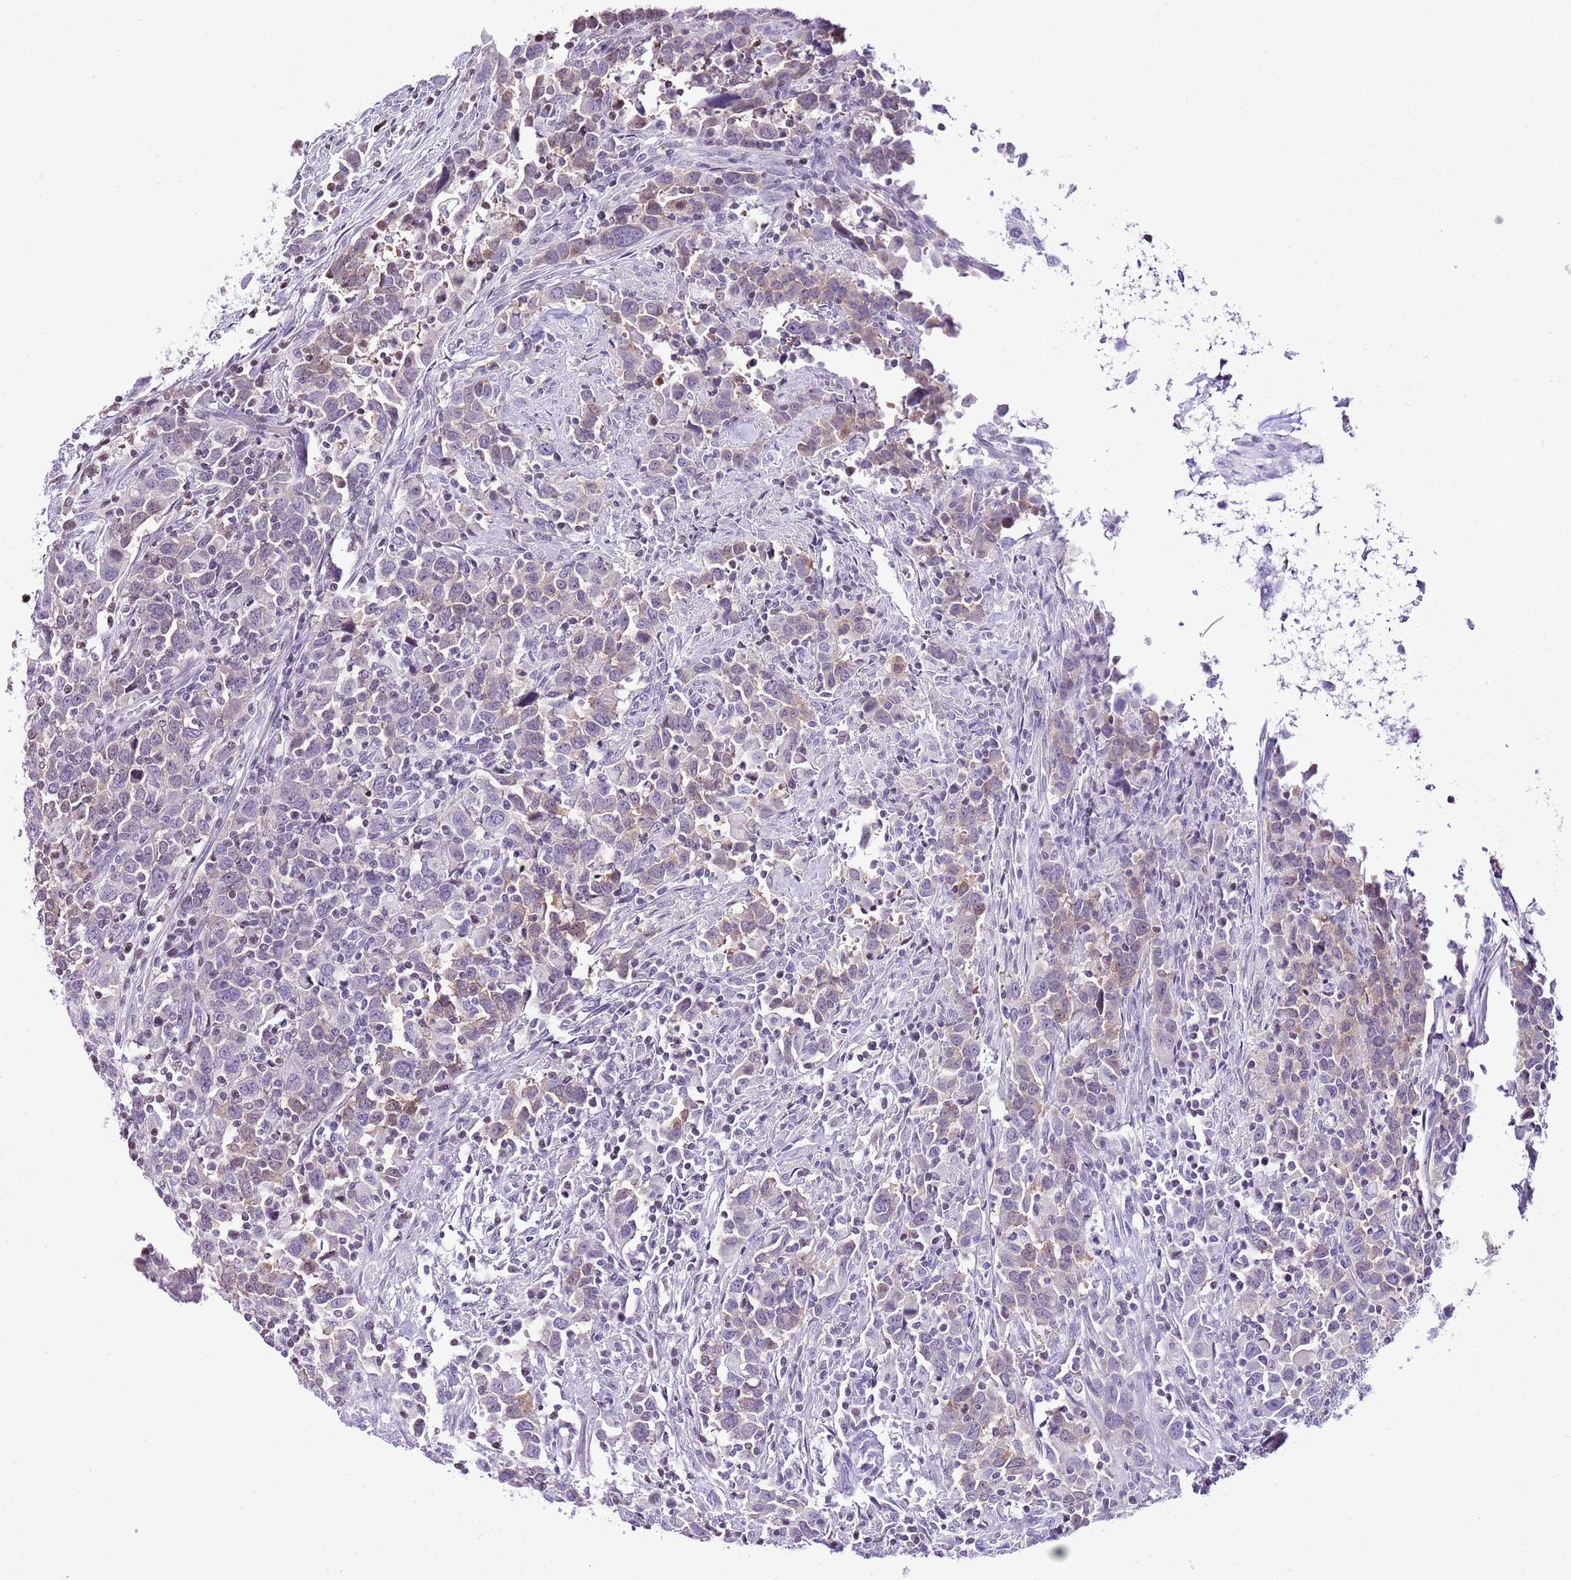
{"staining": {"intensity": "weak", "quantity": "<25%", "location": "cytoplasmic/membranous"}, "tissue": "urothelial cancer", "cell_type": "Tumor cells", "image_type": "cancer", "snomed": [{"axis": "morphology", "description": "Urothelial carcinoma, High grade"}, {"axis": "topography", "description": "Urinary bladder"}], "caption": "Immunohistochemistry (IHC) histopathology image of human urothelial carcinoma (high-grade) stained for a protein (brown), which displays no positivity in tumor cells.", "gene": "PRR15", "patient": {"sex": "male", "age": 61}}